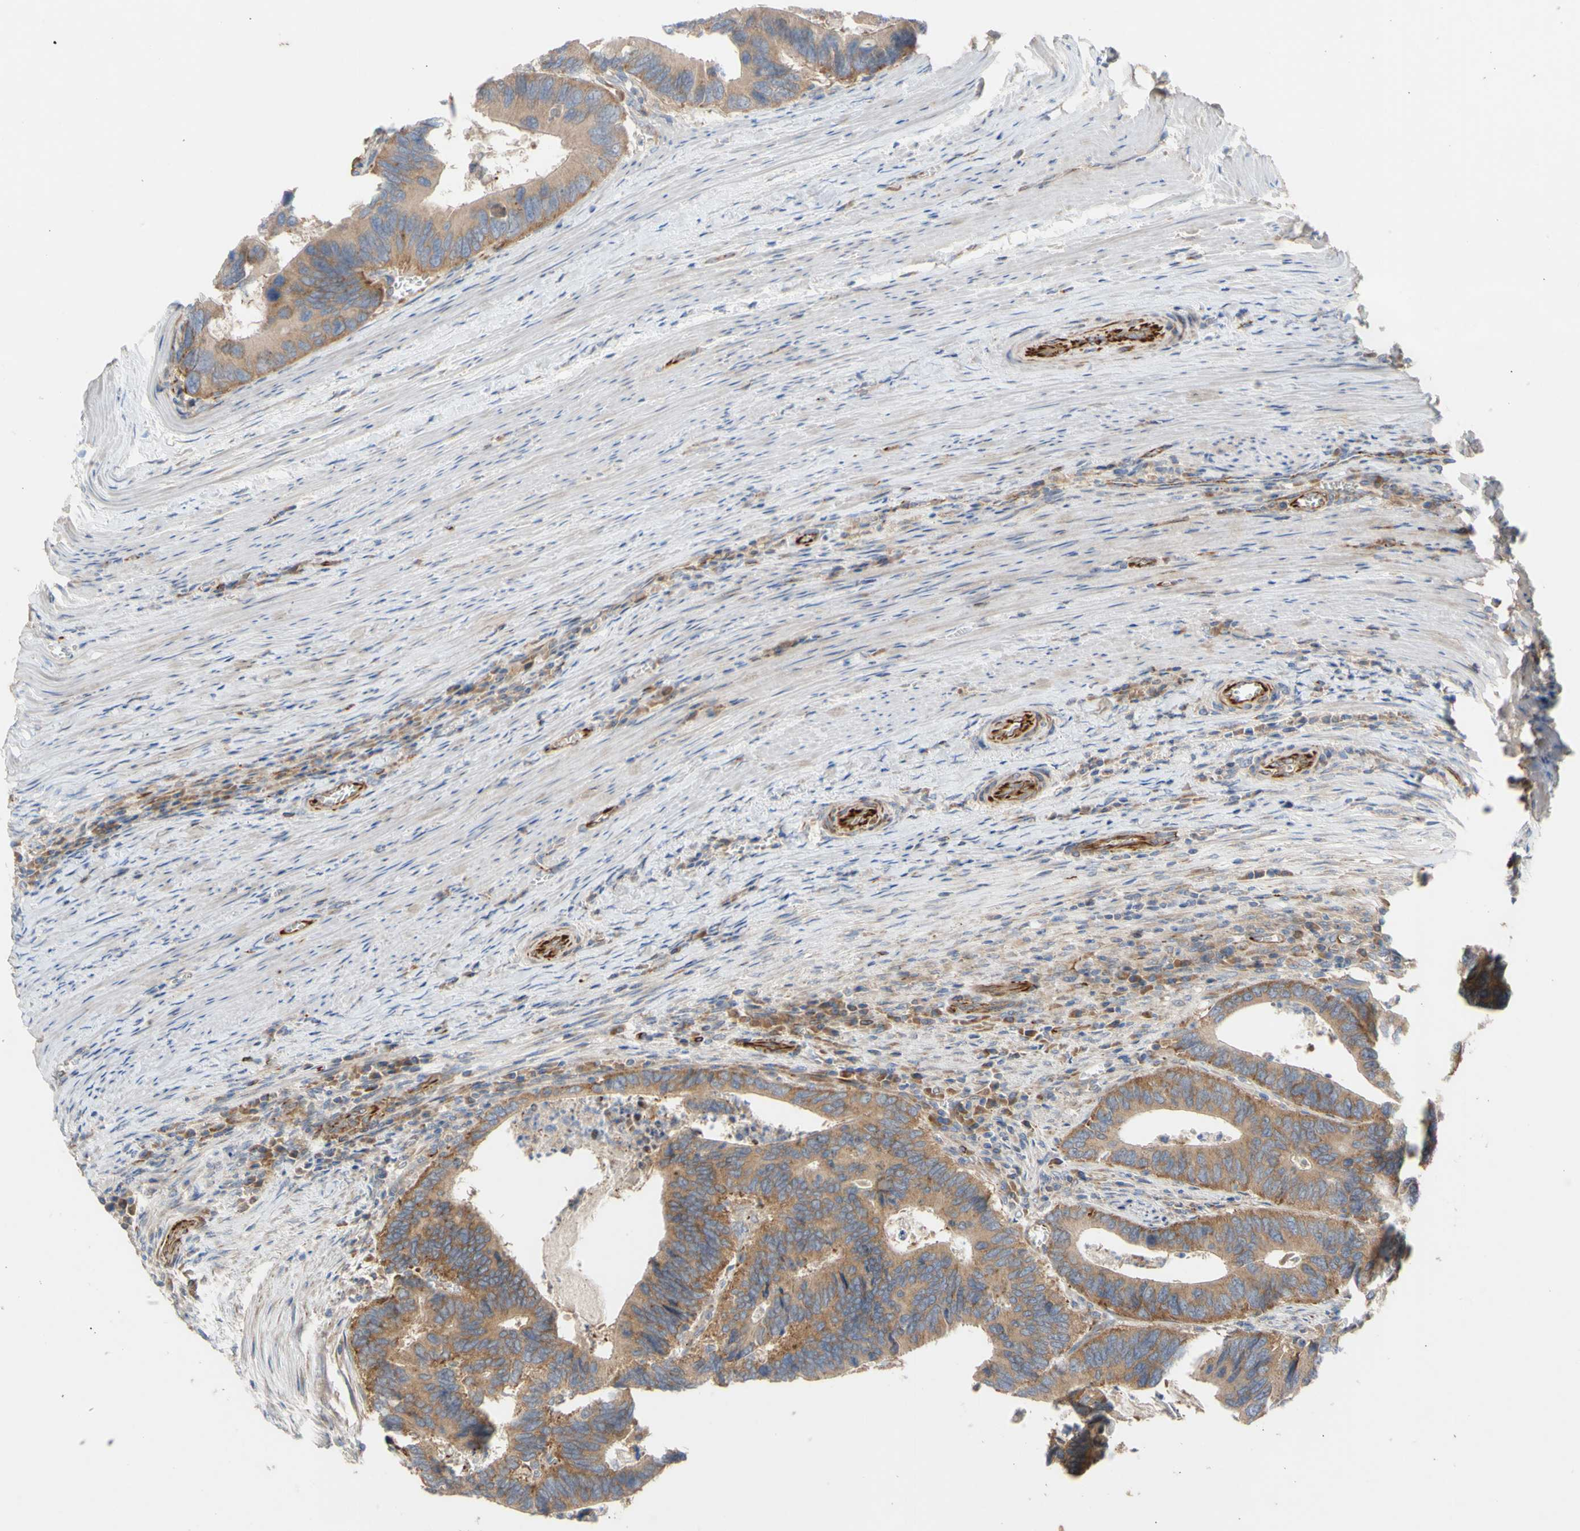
{"staining": {"intensity": "moderate", "quantity": ">75%", "location": "cytoplasmic/membranous"}, "tissue": "colorectal cancer", "cell_type": "Tumor cells", "image_type": "cancer", "snomed": [{"axis": "morphology", "description": "Adenocarcinoma, NOS"}, {"axis": "topography", "description": "Colon"}], "caption": "The image exhibits a brown stain indicating the presence of a protein in the cytoplasmic/membranous of tumor cells in colorectal cancer.", "gene": "EIF2S3", "patient": {"sex": "male", "age": 72}}